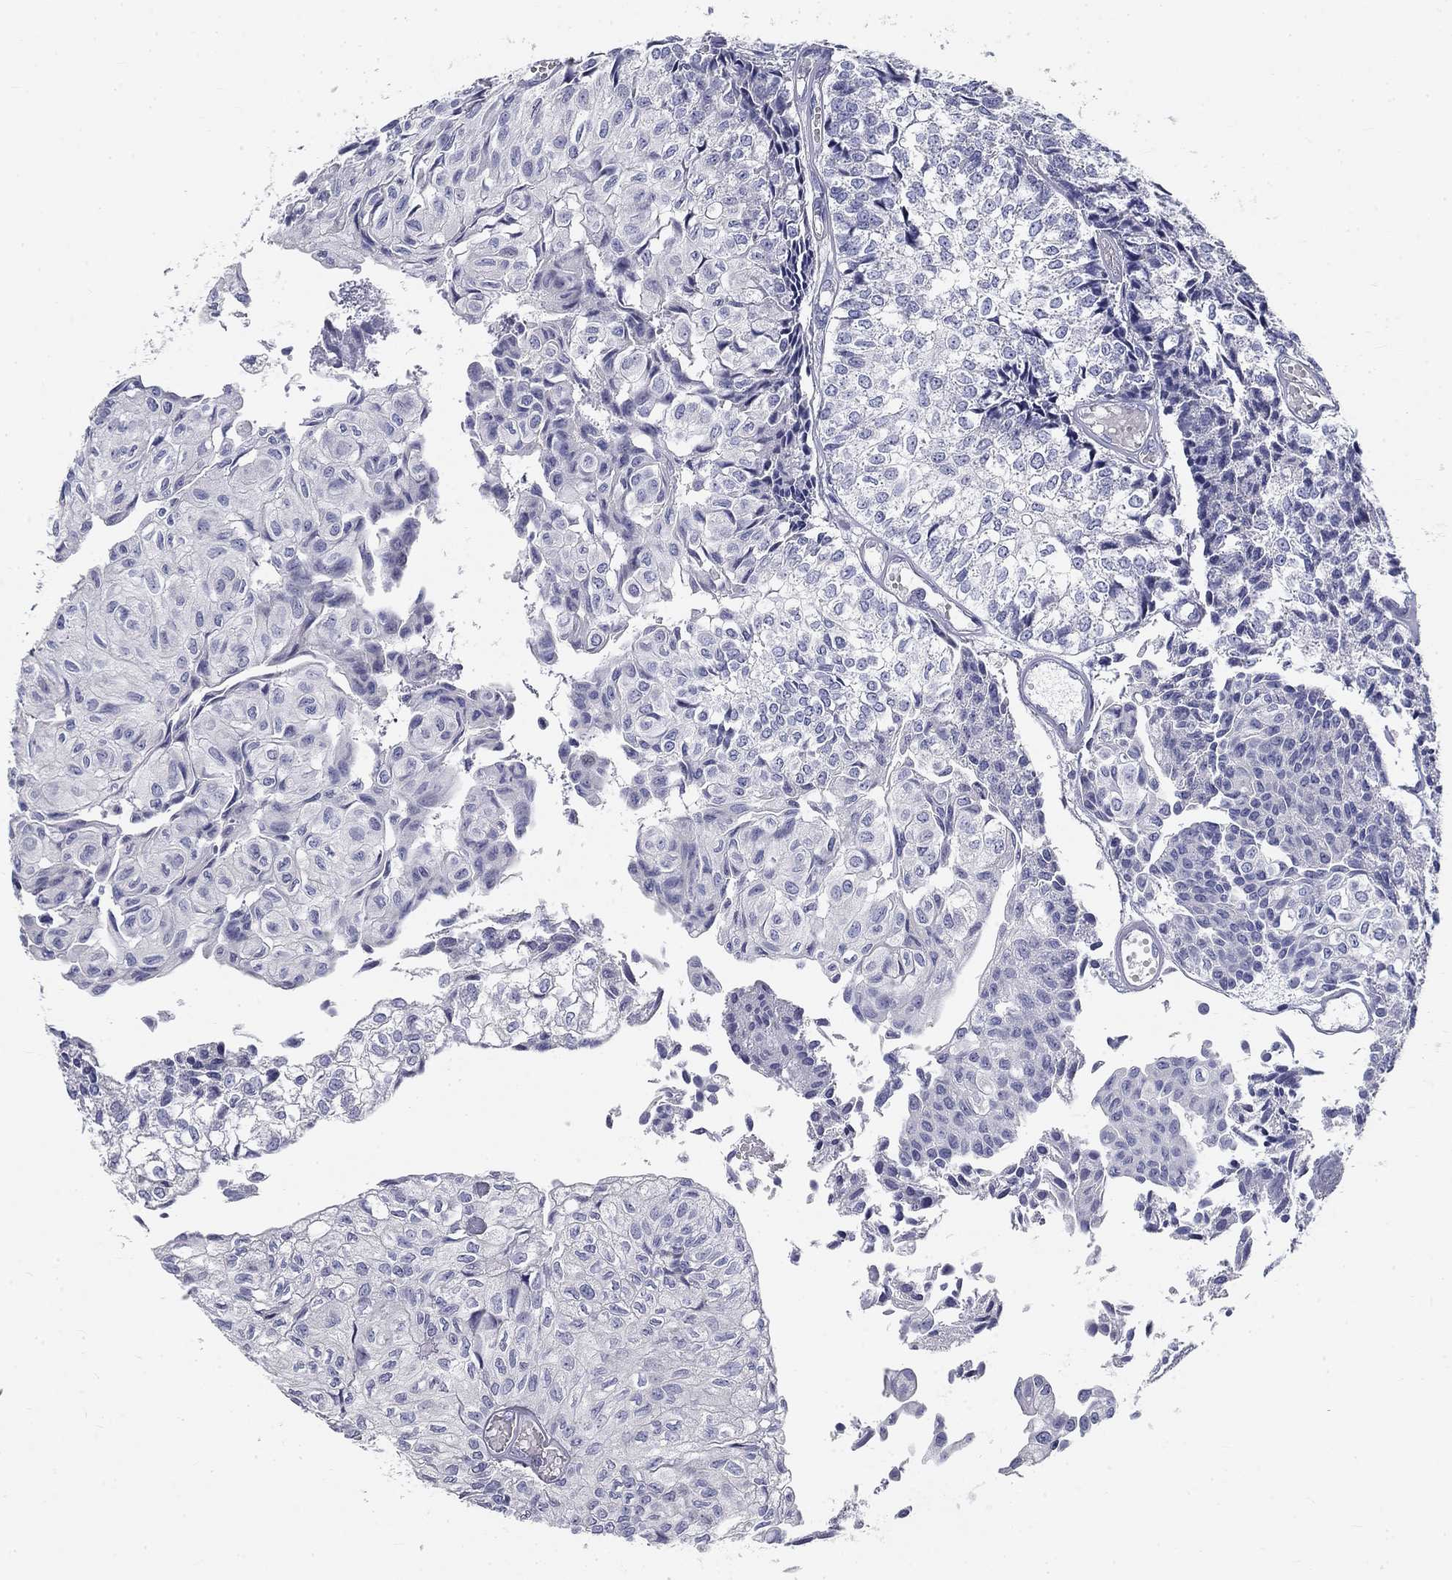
{"staining": {"intensity": "negative", "quantity": "none", "location": "none"}, "tissue": "urothelial cancer", "cell_type": "Tumor cells", "image_type": "cancer", "snomed": [{"axis": "morphology", "description": "Urothelial carcinoma, Low grade"}, {"axis": "topography", "description": "Urinary bladder"}], "caption": "The histopathology image demonstrates no significant expression in tumor cells of urothelial cancer.", "gene": "GALNTL5", "patient": {"sex": "male", "age": 89}}